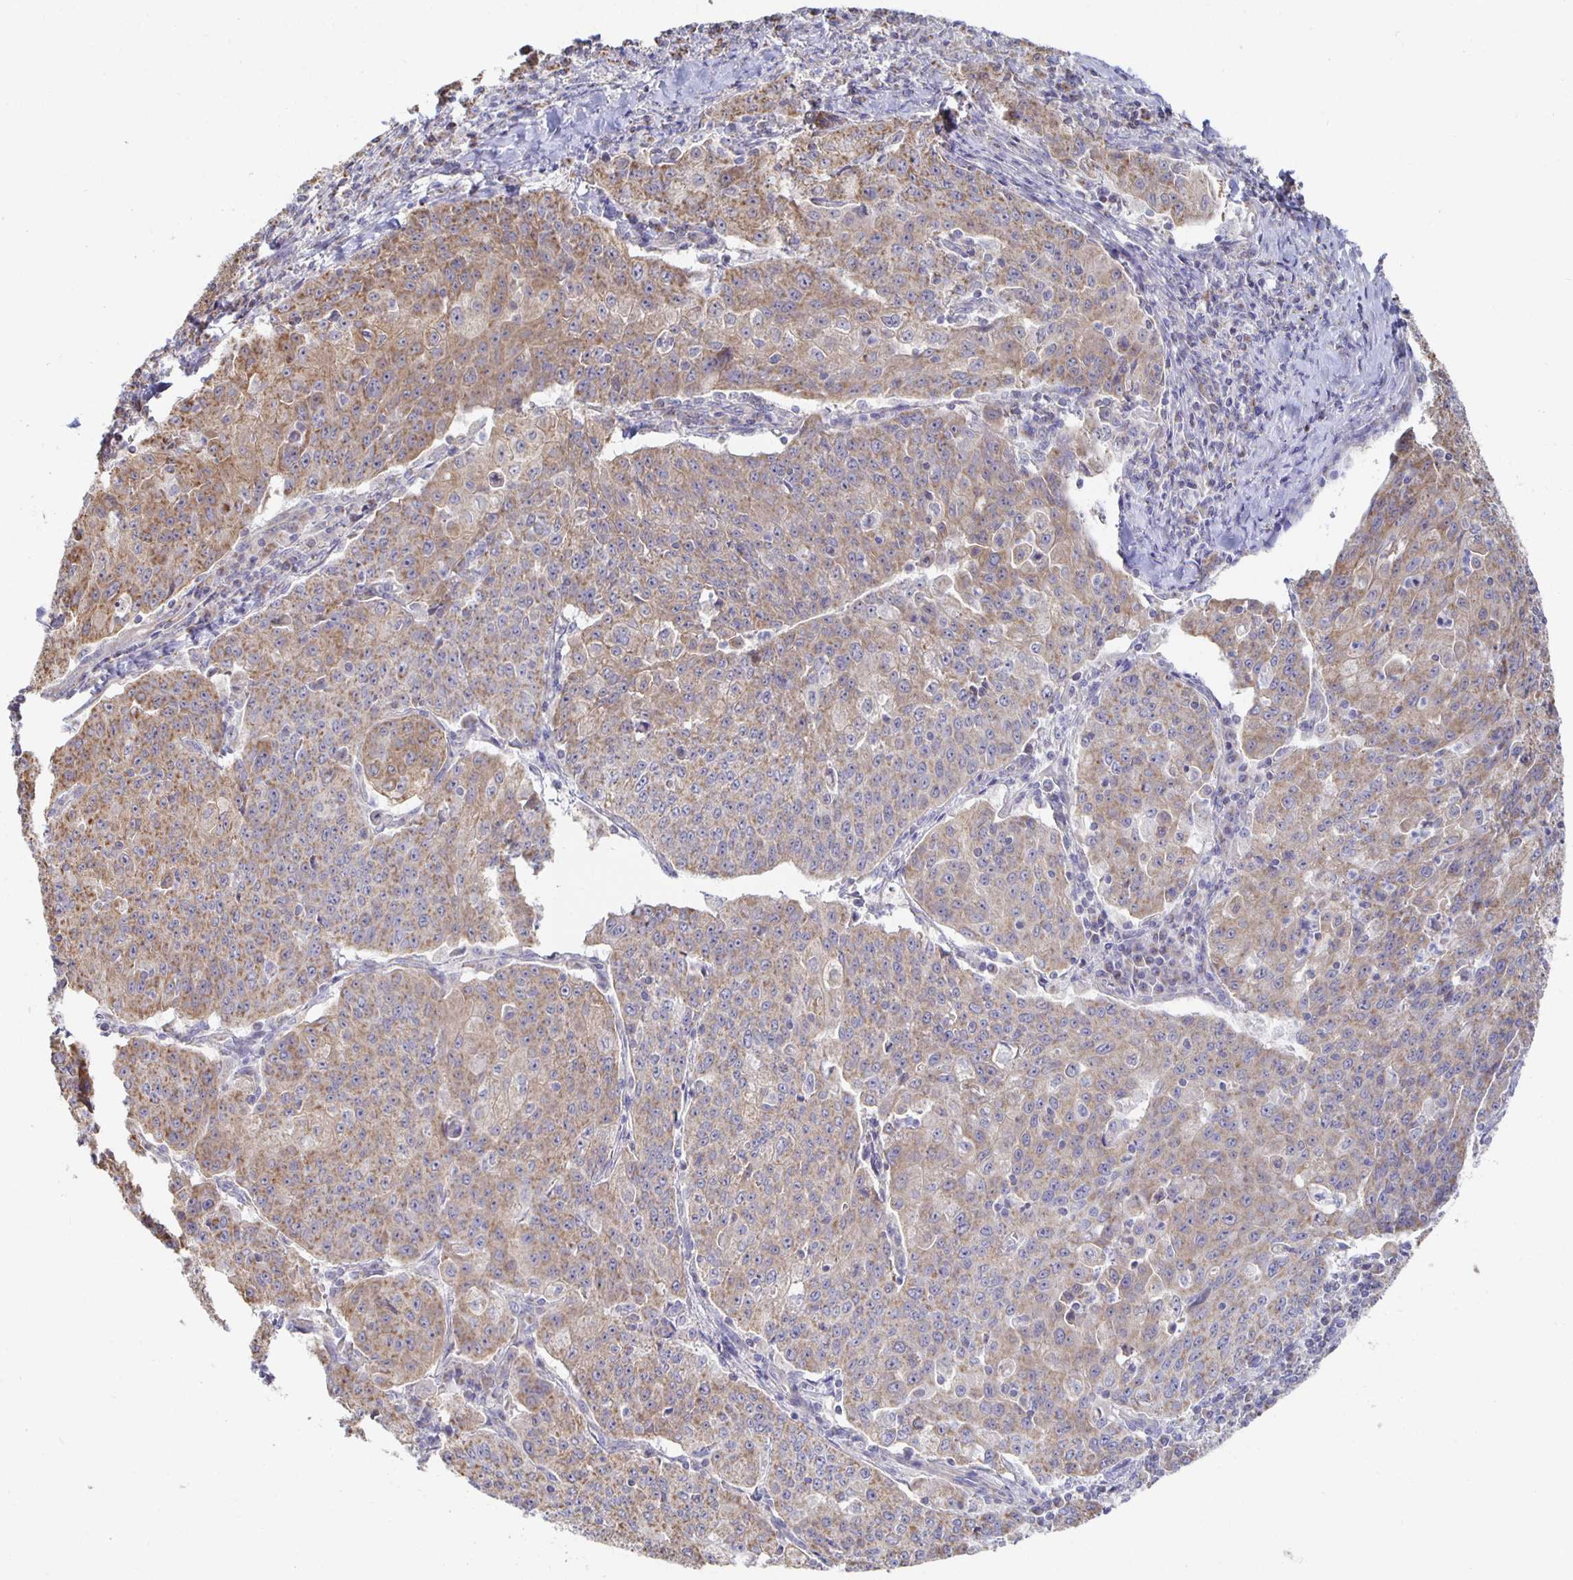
{"staining": {"intensity": "weak", "quantity": ">75%", "location": "cytoplasmic/membranous"}, "tissue": "lung cancer", "cell_type": "Tumor cells", "image_type": "cancer", "snomed": [{"axis": "morphology", "description": "Squamous cell carcinoma, NOS"}, {"axis": "morphology", "description": "Squamous cell carcinoma, metastatic, NOS"}, {"axis": "topography", "description": "Bronchus"}, {"axis": "topography", "description": "Lung"}], "caption": "There is low levels of weak cytoplasmic/membranous positivity in tumor cells of lung cancer (squamous cell carcinoma), as demonstrated by immunohistochemical staining (brown color).", "gene": "NKX2-8", "patient": {"sex": "male", "age": 62}}